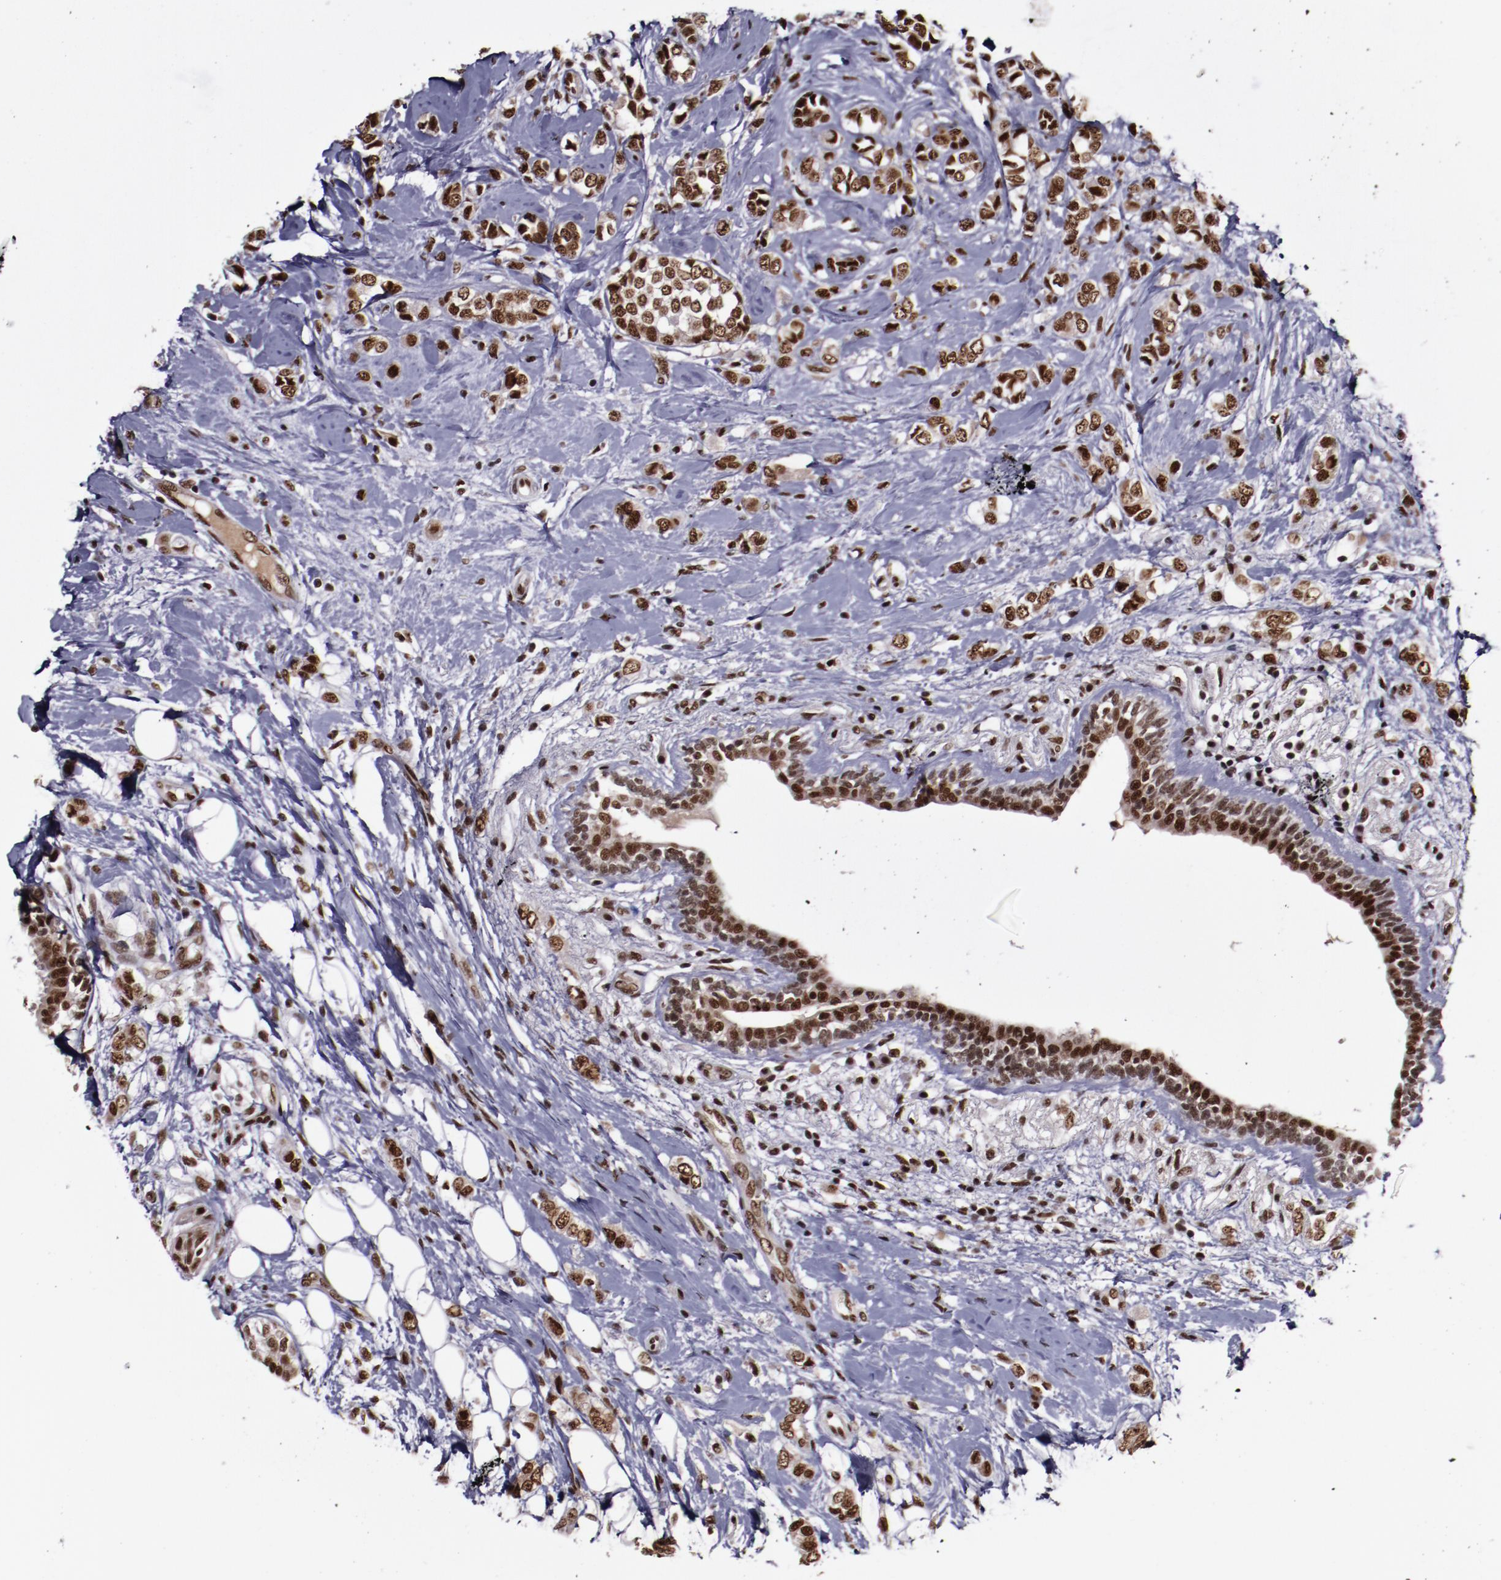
{"staining": {"intensity": "strong", "quantity": ">75%", "location": "nuclear"}, "tissue": "breast cancer", "cell_type": "Tumor cells", "image_type": "cancer", "snomed": [{"axis": "morphology", "description": "Normal tissue, NOS"}, {"axis": "morphology", "description": "Lobular carcinoma"}, {"axis": "topography", "description": "Breast"}], "caption": "A high-resolution micrograph shows immunohistochemistry (IHC) staining of breast cancer, which demonstrates strong nuclear positivity in about >75% of tumor cells. (Brightfield microscopy of DAB IHC at high magnification).", "gene": "ERH", "patient": {"sex": "female", "age": 47}}